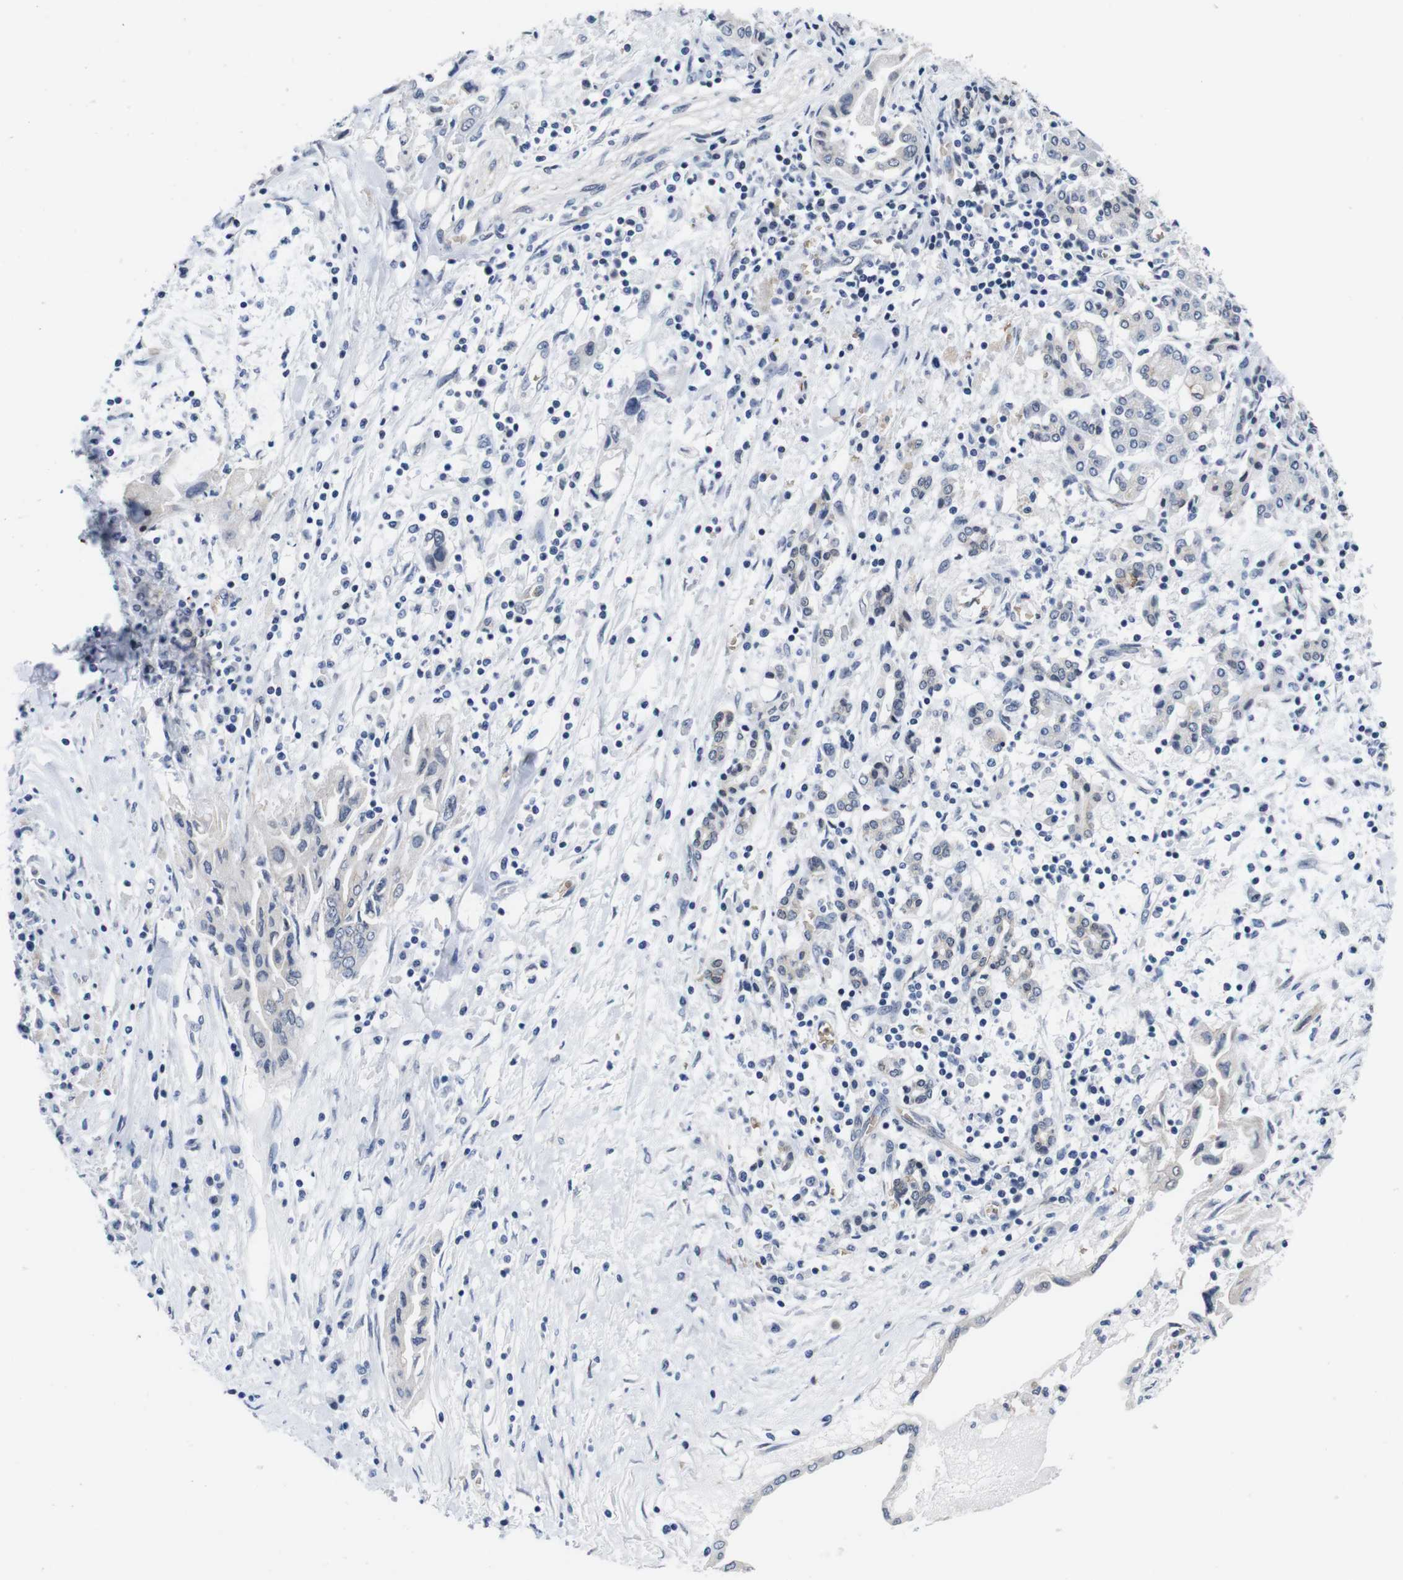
{"staining": {"intensity": "negative", "quantity": "none", "location": "none"}, "tissue": "pancreatic cancer", "cell_type": "Tumor cells", "image_type": "cancer", "snomed": [{"axis": "morphology", "description": "Adenocarcinoma, NOS"}, {"axis": "topography", "description": "Pancreas"}], "caption": "DAB (3,3'-diaminobenzidine) immunohistochemical staining of human pancreatic adenocarcinoma shows no significant positivity in tumor cells.", "gene": "SOCS3", "patient": {"sex": "female", "age": 57}}